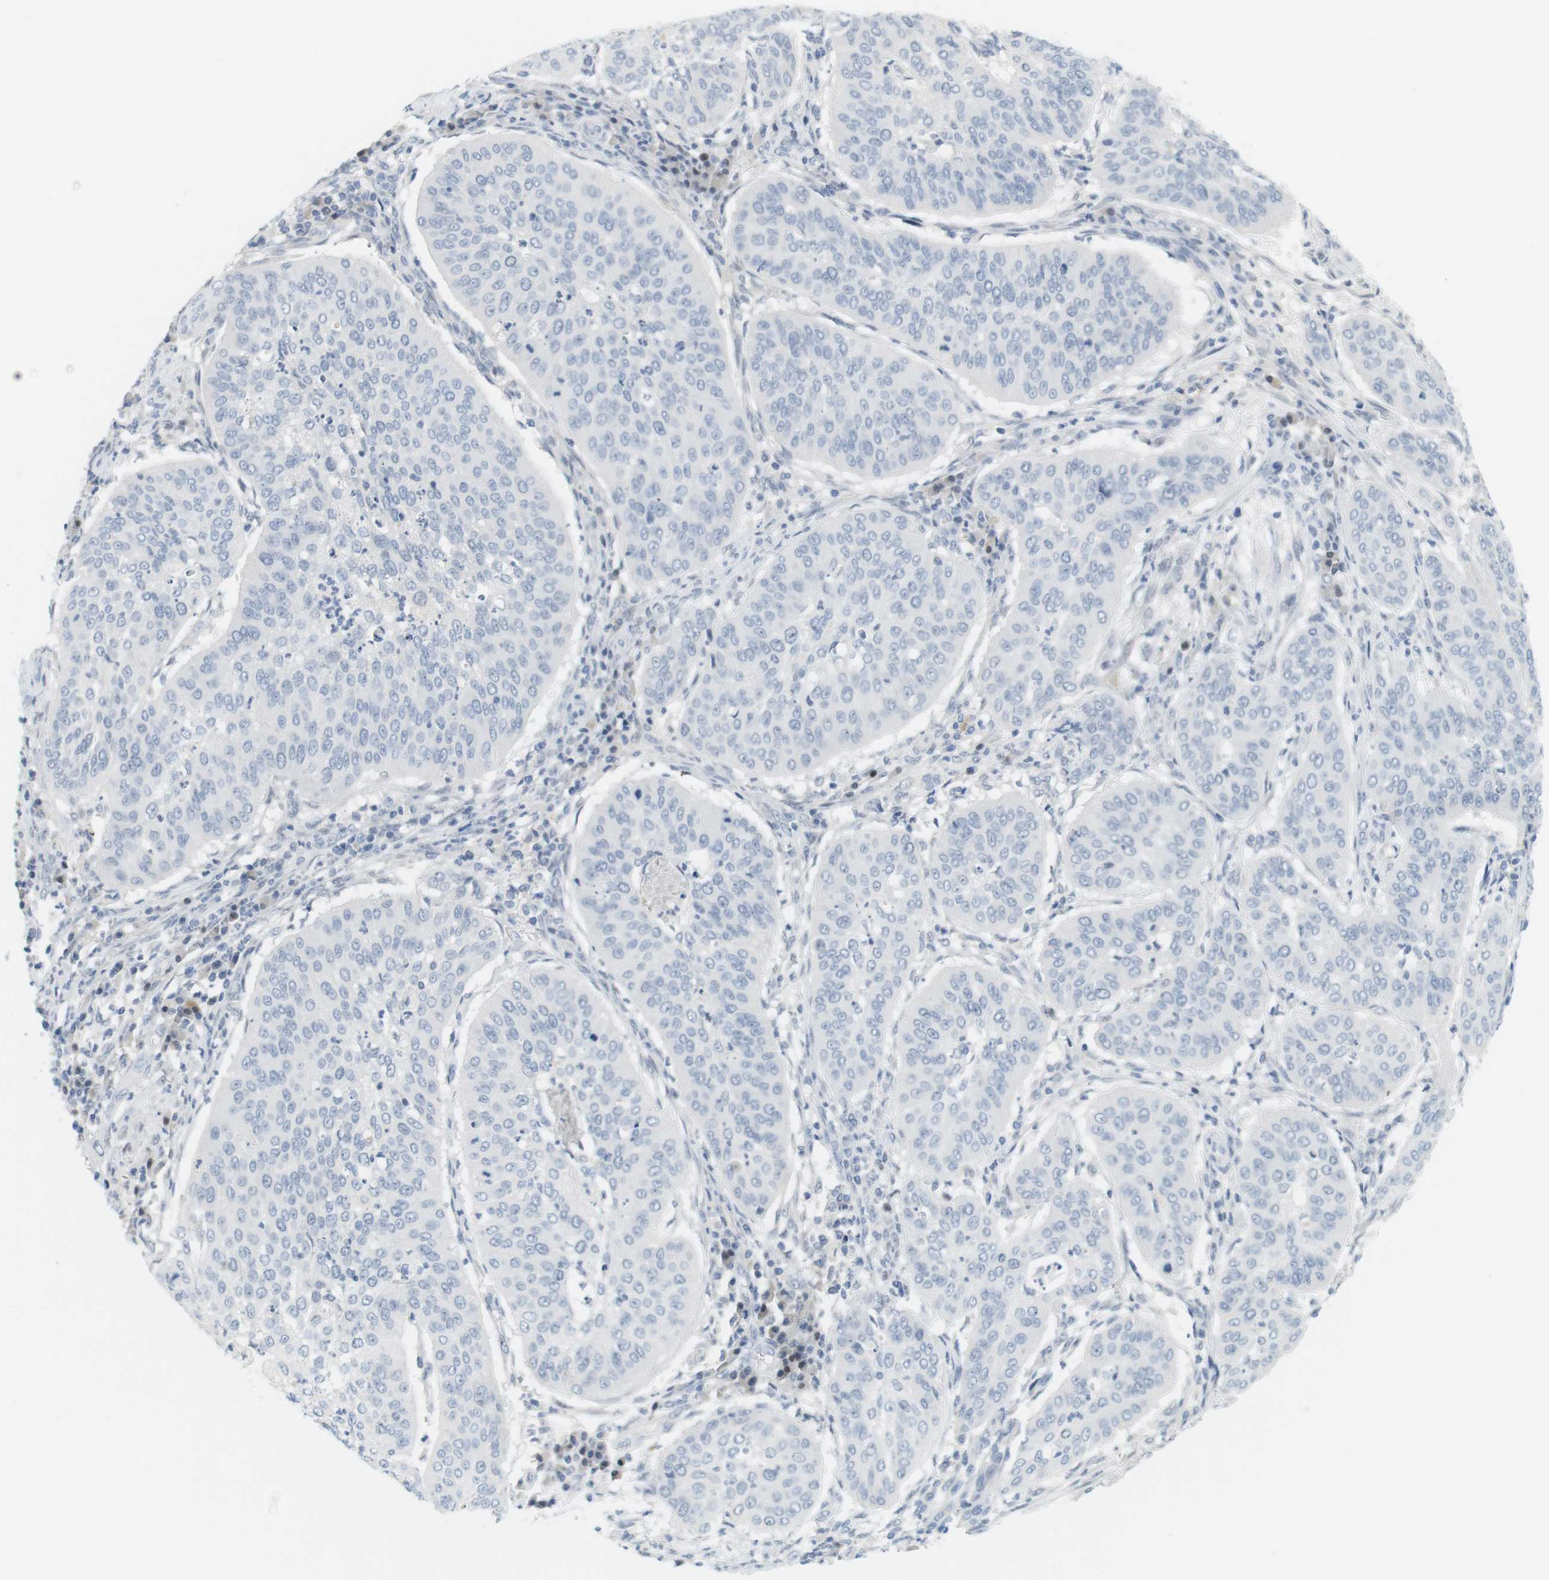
{"staining": {"intensity": "negative", "quantity": "none", "location": "none"}, "tissue": "cervical cancer", "cell_type": "Tumor cells", "image_type": "cancer", "snomed": [{"axis": "morphology", "description": "Normal tissue, NOS"}, {"axis": "morphology", "description": "Squamous cell carcinoma, NOS"}, {"axis": "topography", "description": "Cervix"}], "caption": "High magnification brightfield microscopy of cervical squamous cell carcinoma stained with DAB (brown) and counterstained with hematoxylin (blue): tumor cells show no significant staining.", "gene": "CREB3L2", "patient": {"sex": "female", "age": 39}}